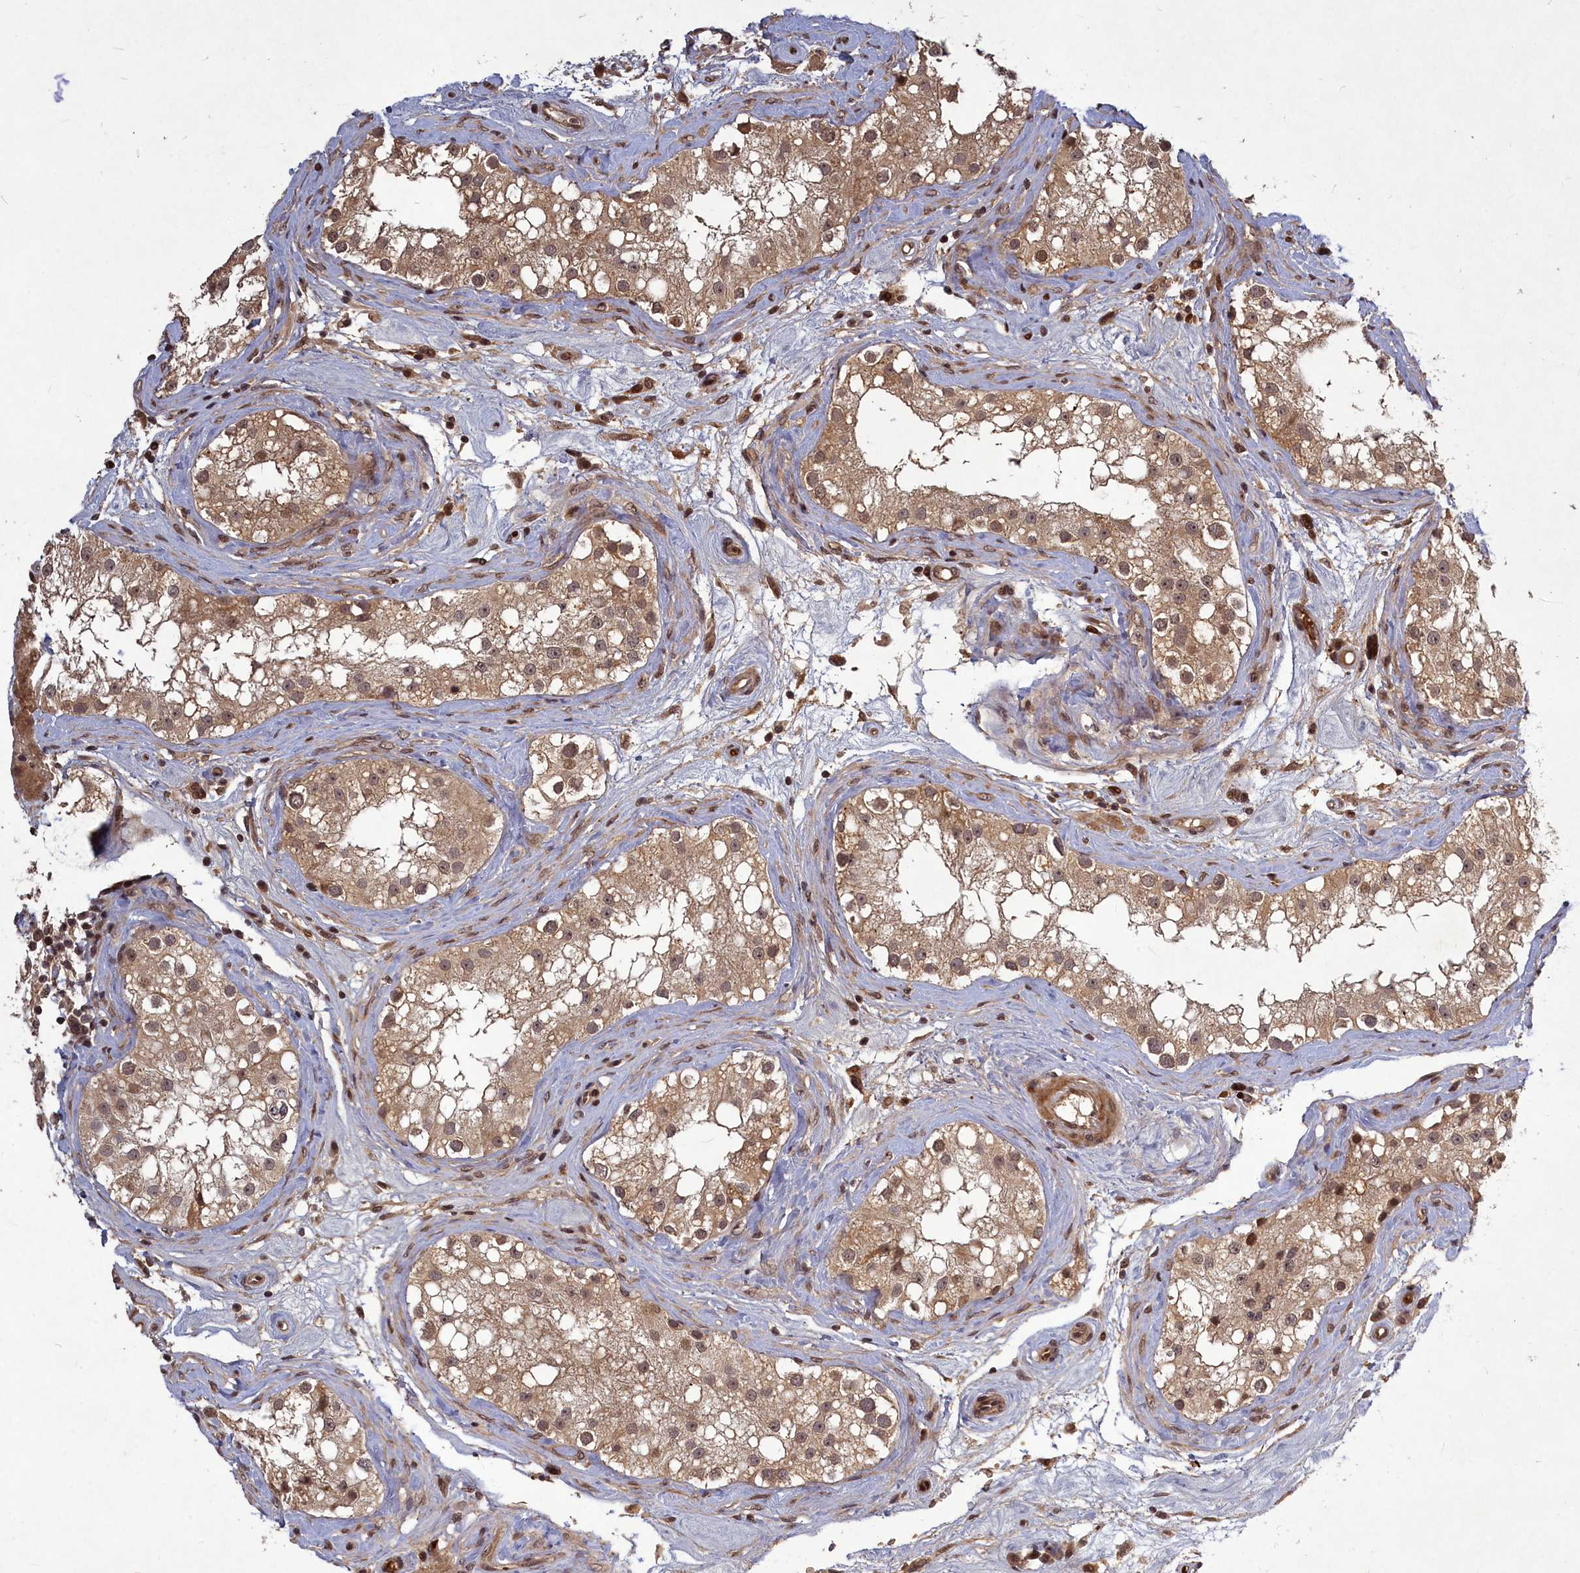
{"staining": {"intensity": "moderate", "quantity": ">75%", "location": "cytoplasmic/membranous,nuclear"}, "tissue": "testis", "cell_type": "Cells in seminiferous ducts", "image_type": "normal", "snomed": [{"axis": "morphology", "description": "Normal tissue, NOS"}, {"axis": "topography", "description": "Testis"}], "caption": "A histopathology image of human testis stained for a protein shows moderate cytoplasmic/membranous,nuclear brown staining in cells in seminiferous ducts. (DAB (3,3'-diaminobenzidine) IHC with brightfield microscopy, high magnification).", "gene": "SRMS", "patient": {"sex": "male", "age": 84}}